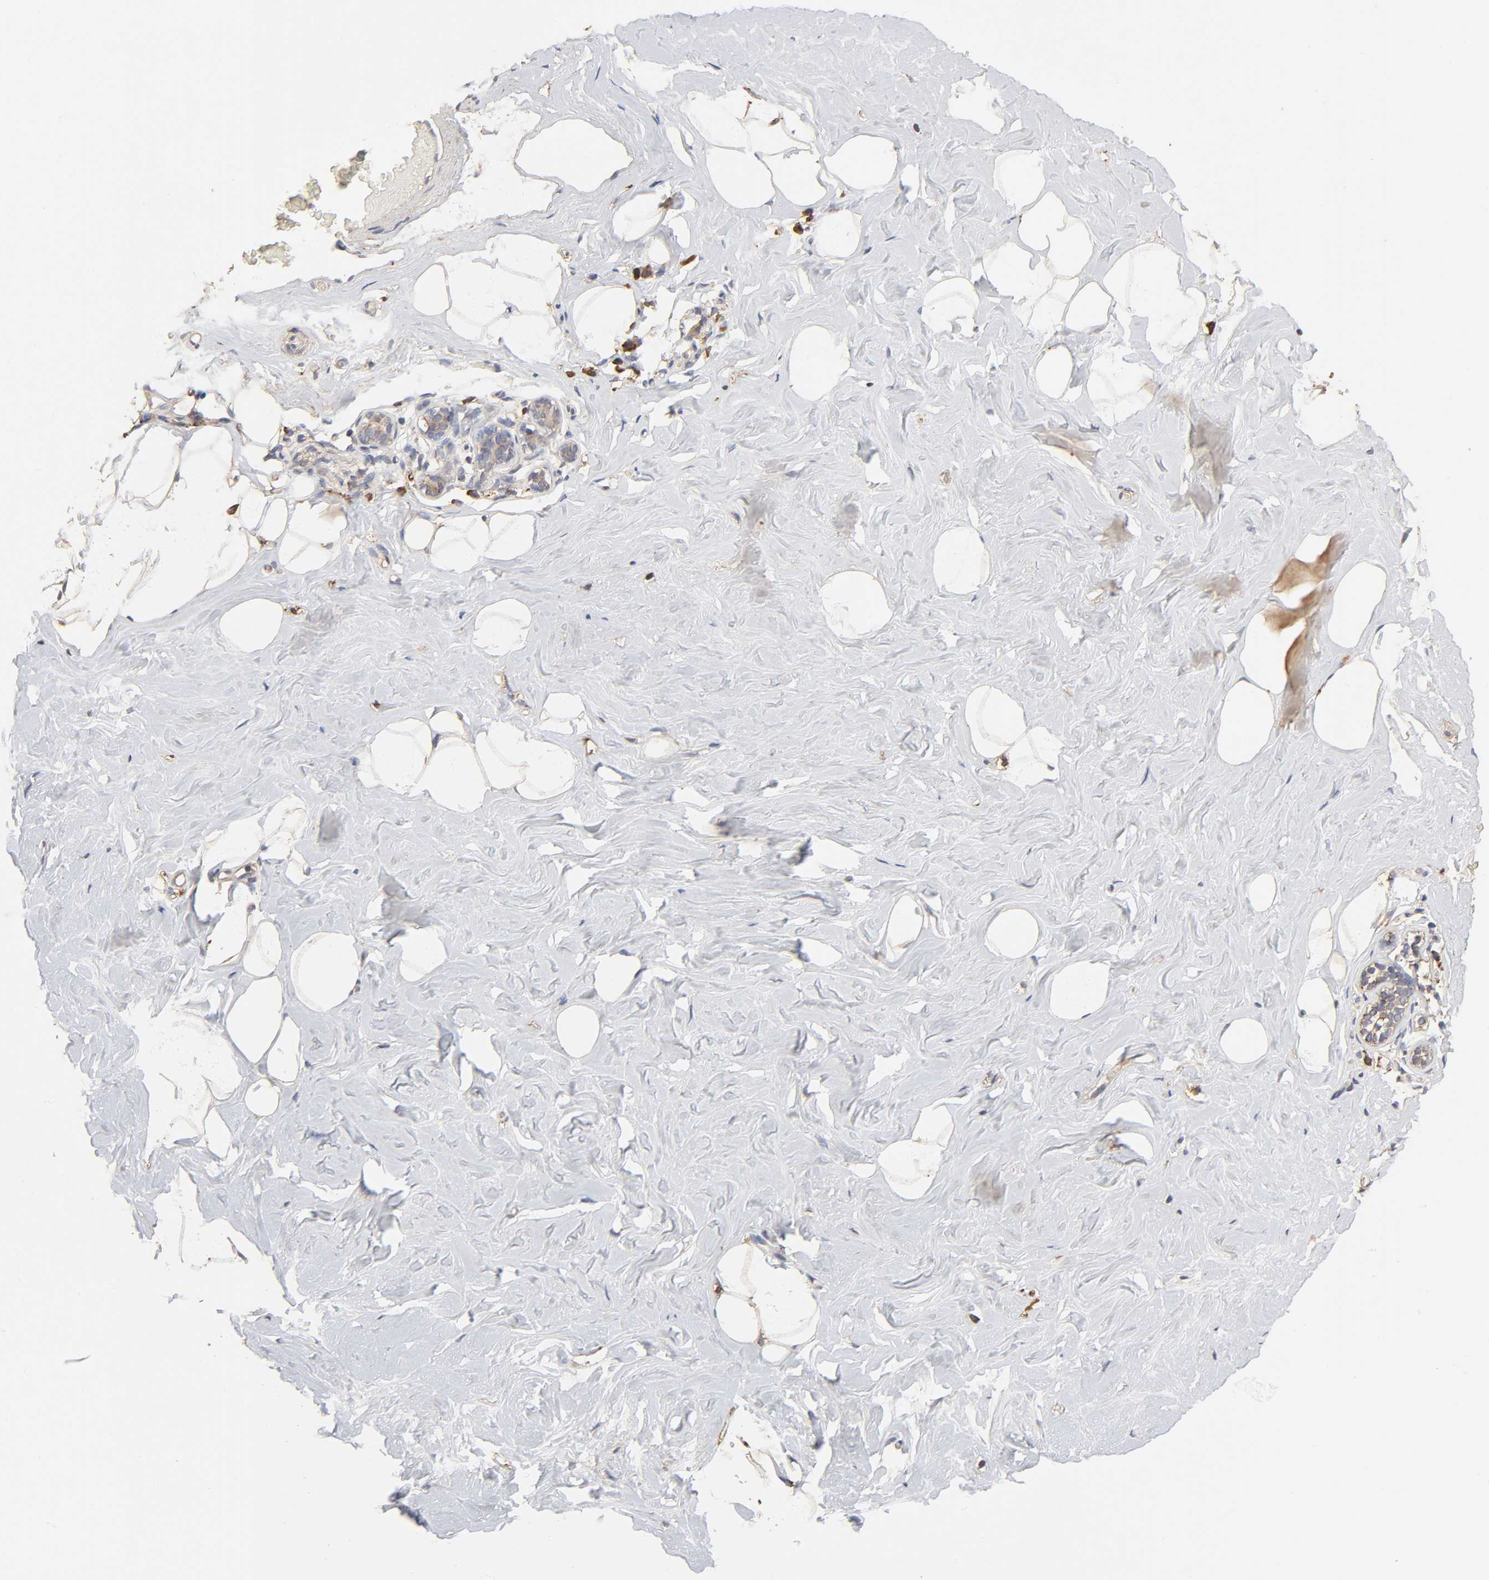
{"staining": {"intensity": "weak", "quantity": ">75%", "location": "cytoplasmic/membranous"}, "tissue": "breast", "cell_type": "Adipocytes", "image_type": "normal", "snomed": [{"axis": "morphology", "description": "Normal tissue, NOS"}, {"axis": "topography", "description": "Breast"}, {"axis": "topography", "description": "Soft tissue"}], "caption": "Unremarkable breast was stained to show a protein in brown. There is low levels of weak cytoplasmic/membranous expression in approximately >75% of adipocytes. Nuclei are stained in blue.", "gene": "EIF4G2", "patient": {"sex": "female", "age": 75}}